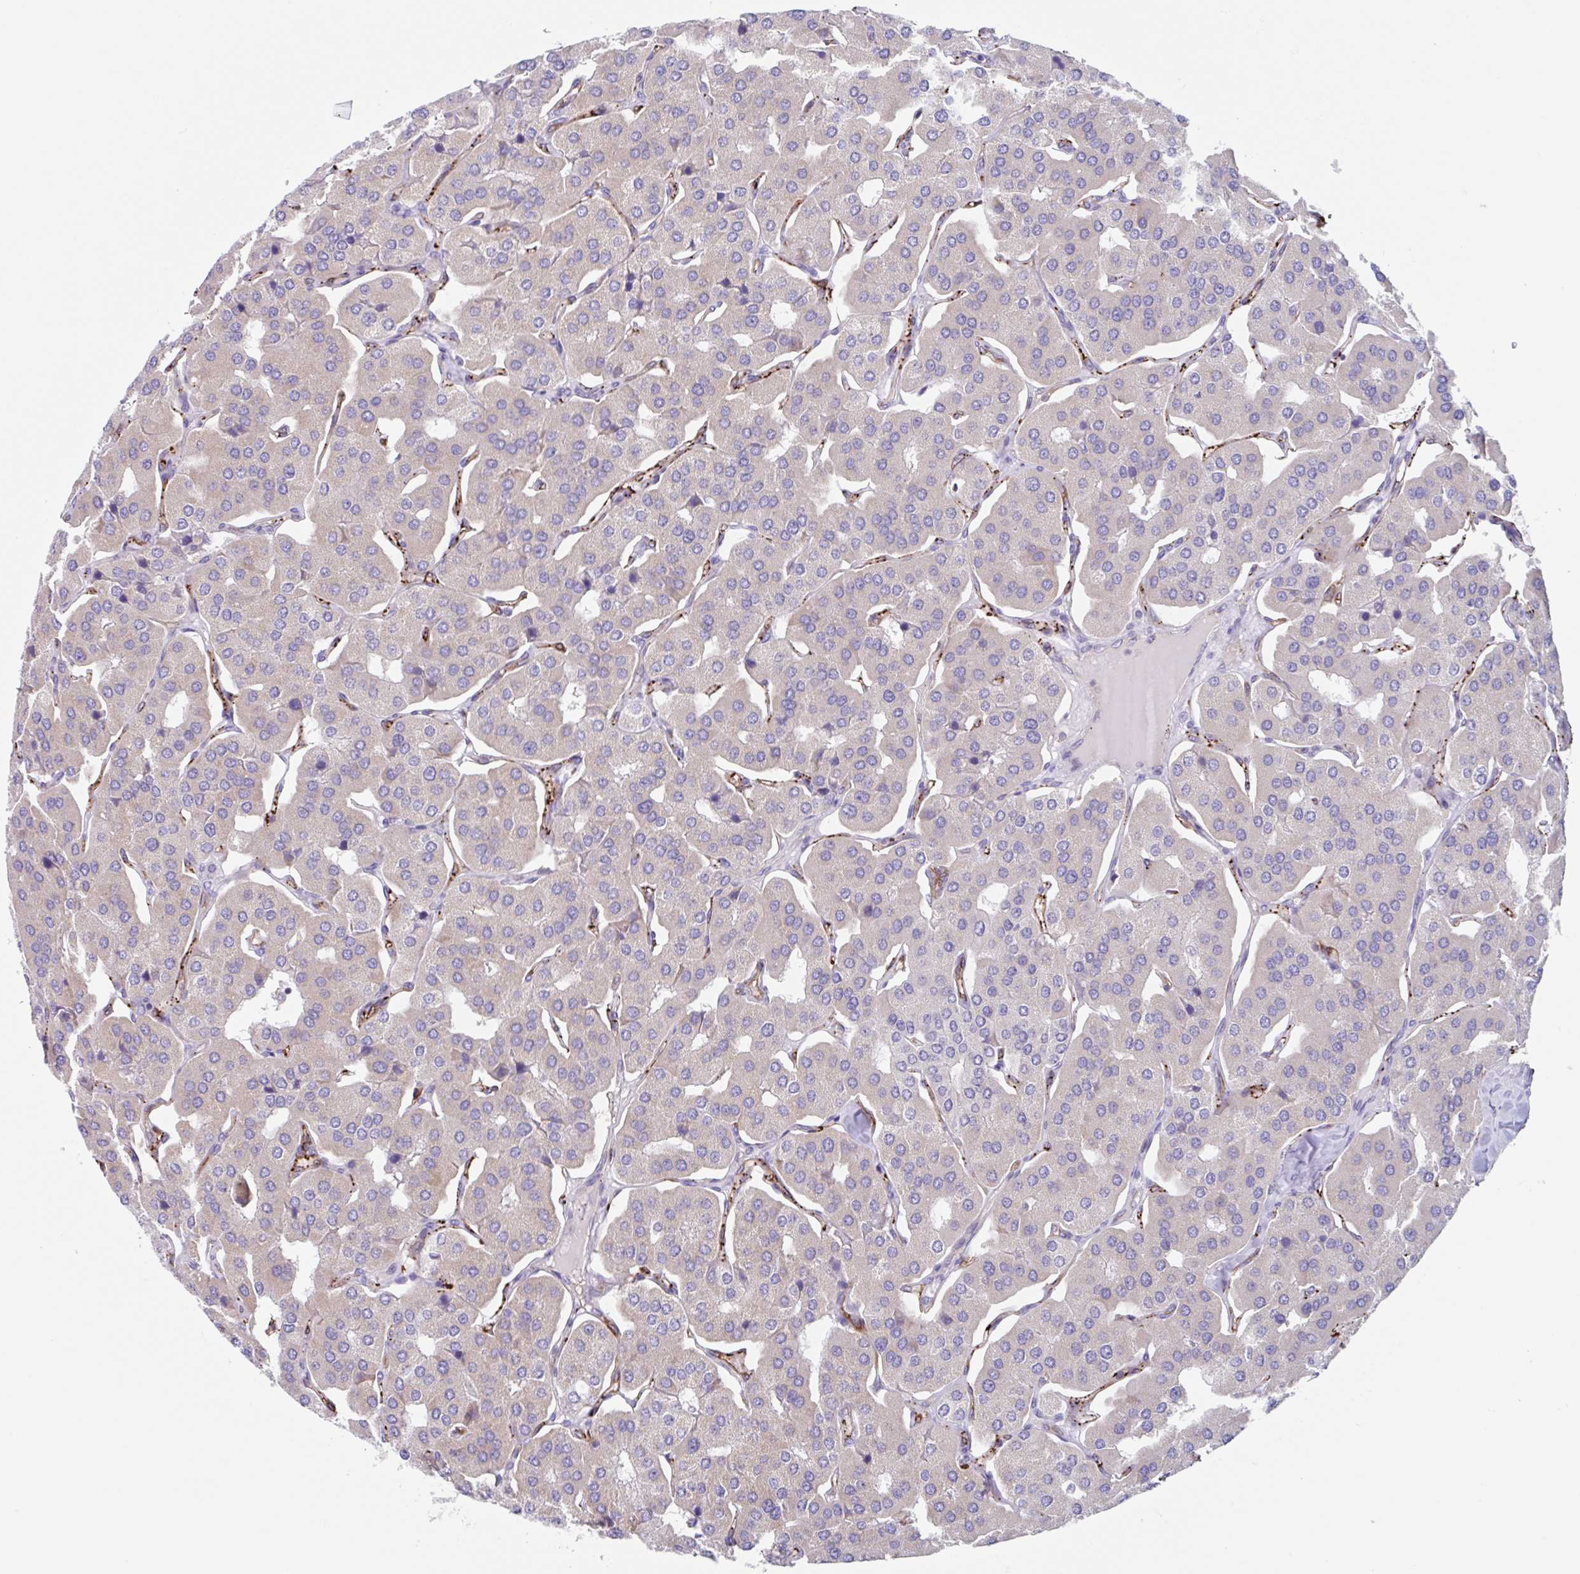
{"staining": {"intensity": "negative", "quantity": "none", "location": "none"}, "tissue": "parathyroid gland", "cell_type": "Glandular cells", "image_type": "normal", "snomed": [{"axis": "morphology", "description": "Normal tissue, NOS"}, {"axis": "morphology", "description": "Adenoma, NOS"}, {"axis": "topography", "description": "Parathyroid gland"}], "caption": "Micrograph shows no protein positivity in glandular cells of benign parathyroid gland. Brightfield microscopy of immunohistochemistry (IHC) stained with DAB (3,3'-diaminobenzidine) (brown) and hematoxylin (blue), captured at high magnification.", "gene": "EHD4", "patient": {"sex": "female", "age": 86}}